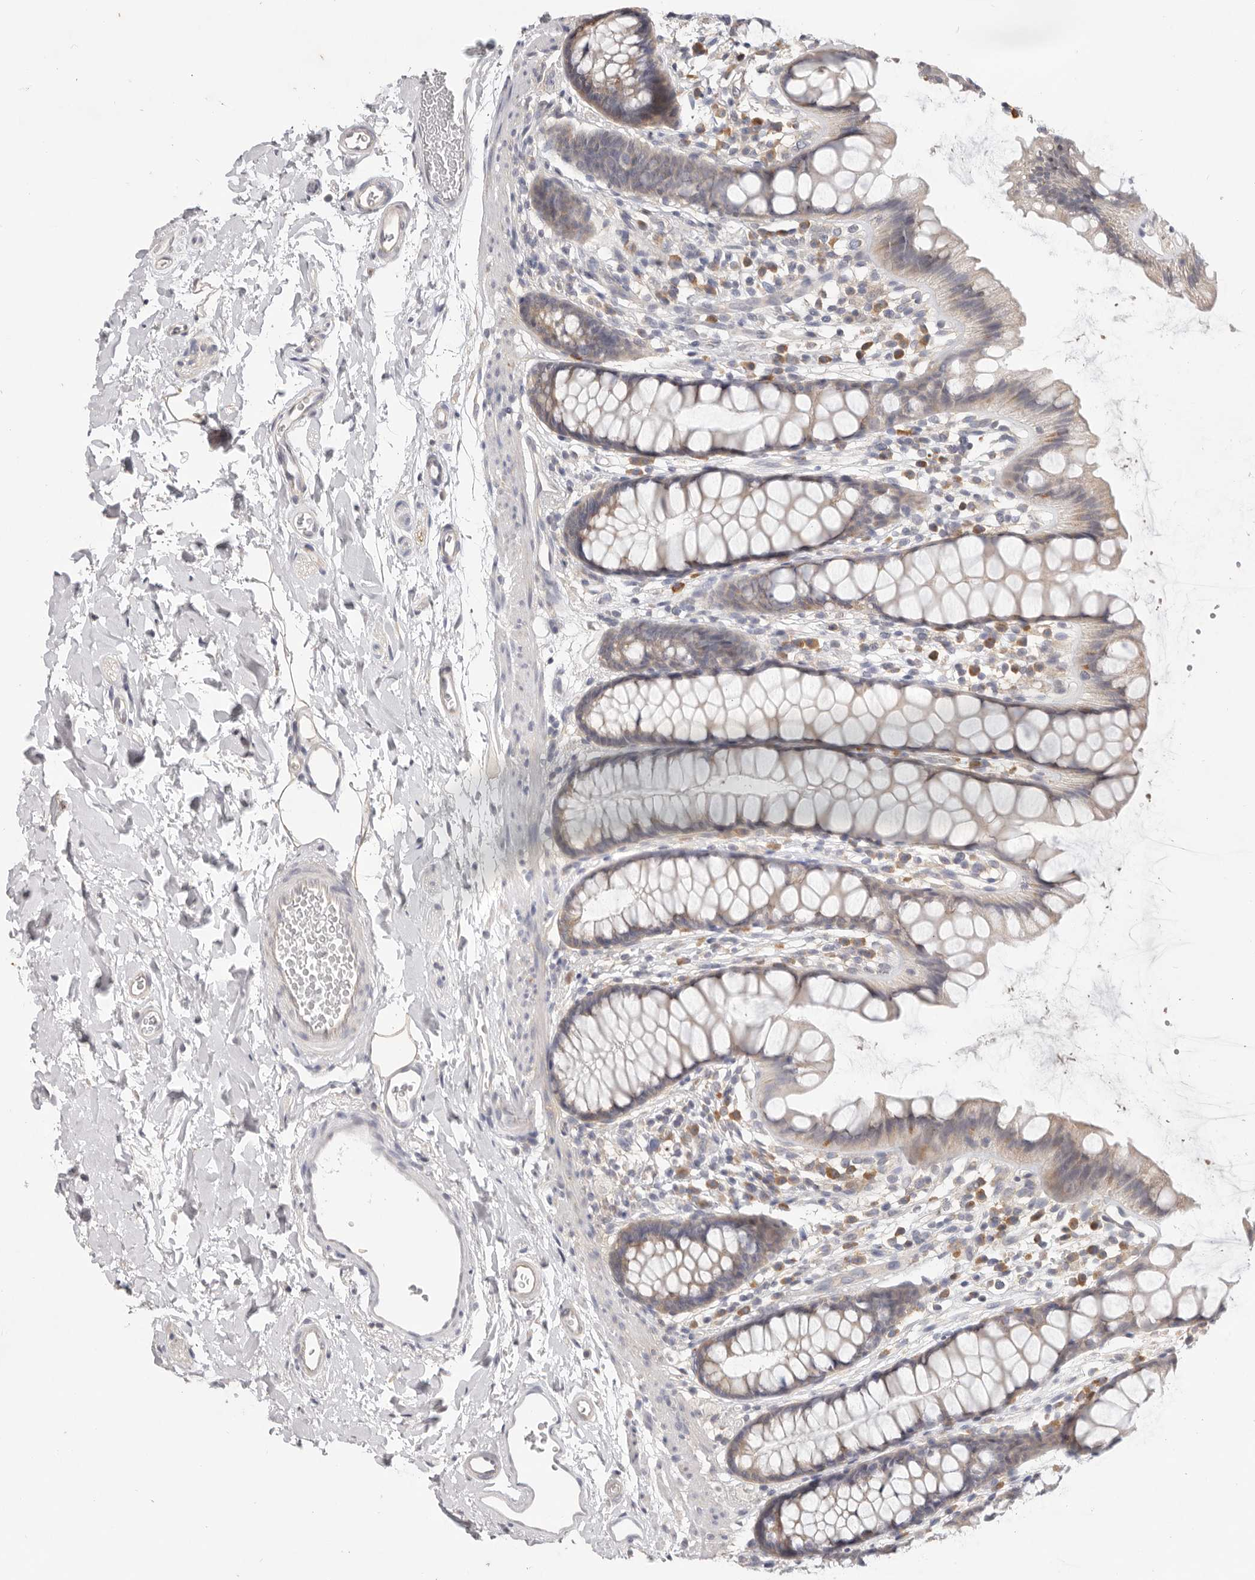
{"staining": {"intensity": "weak", "quantity": "<25%", "location": "cytoplasmic/membranous"}, "tissue": "rectum", "cell_type": "Glandular cells", "image_type": "normal", "snomed": [{"axis": "morphology", "description": "Normal tissue, NOS"}, {"axis": "topography", "description": "Rectum"}], "caption": "An immunohistochemistry (IHC) photomicrograph of unremarkable rectum is shown. There is no staining in glandular cells of rectum. Brightfield microscopy of IHC stained with DAB (3,3'-diaminobenzidine) (brown) and hematoxylin (blue), captured at high magnification.", "gene": "WDR77", "patient": {"sex": "female", "age": 65}}